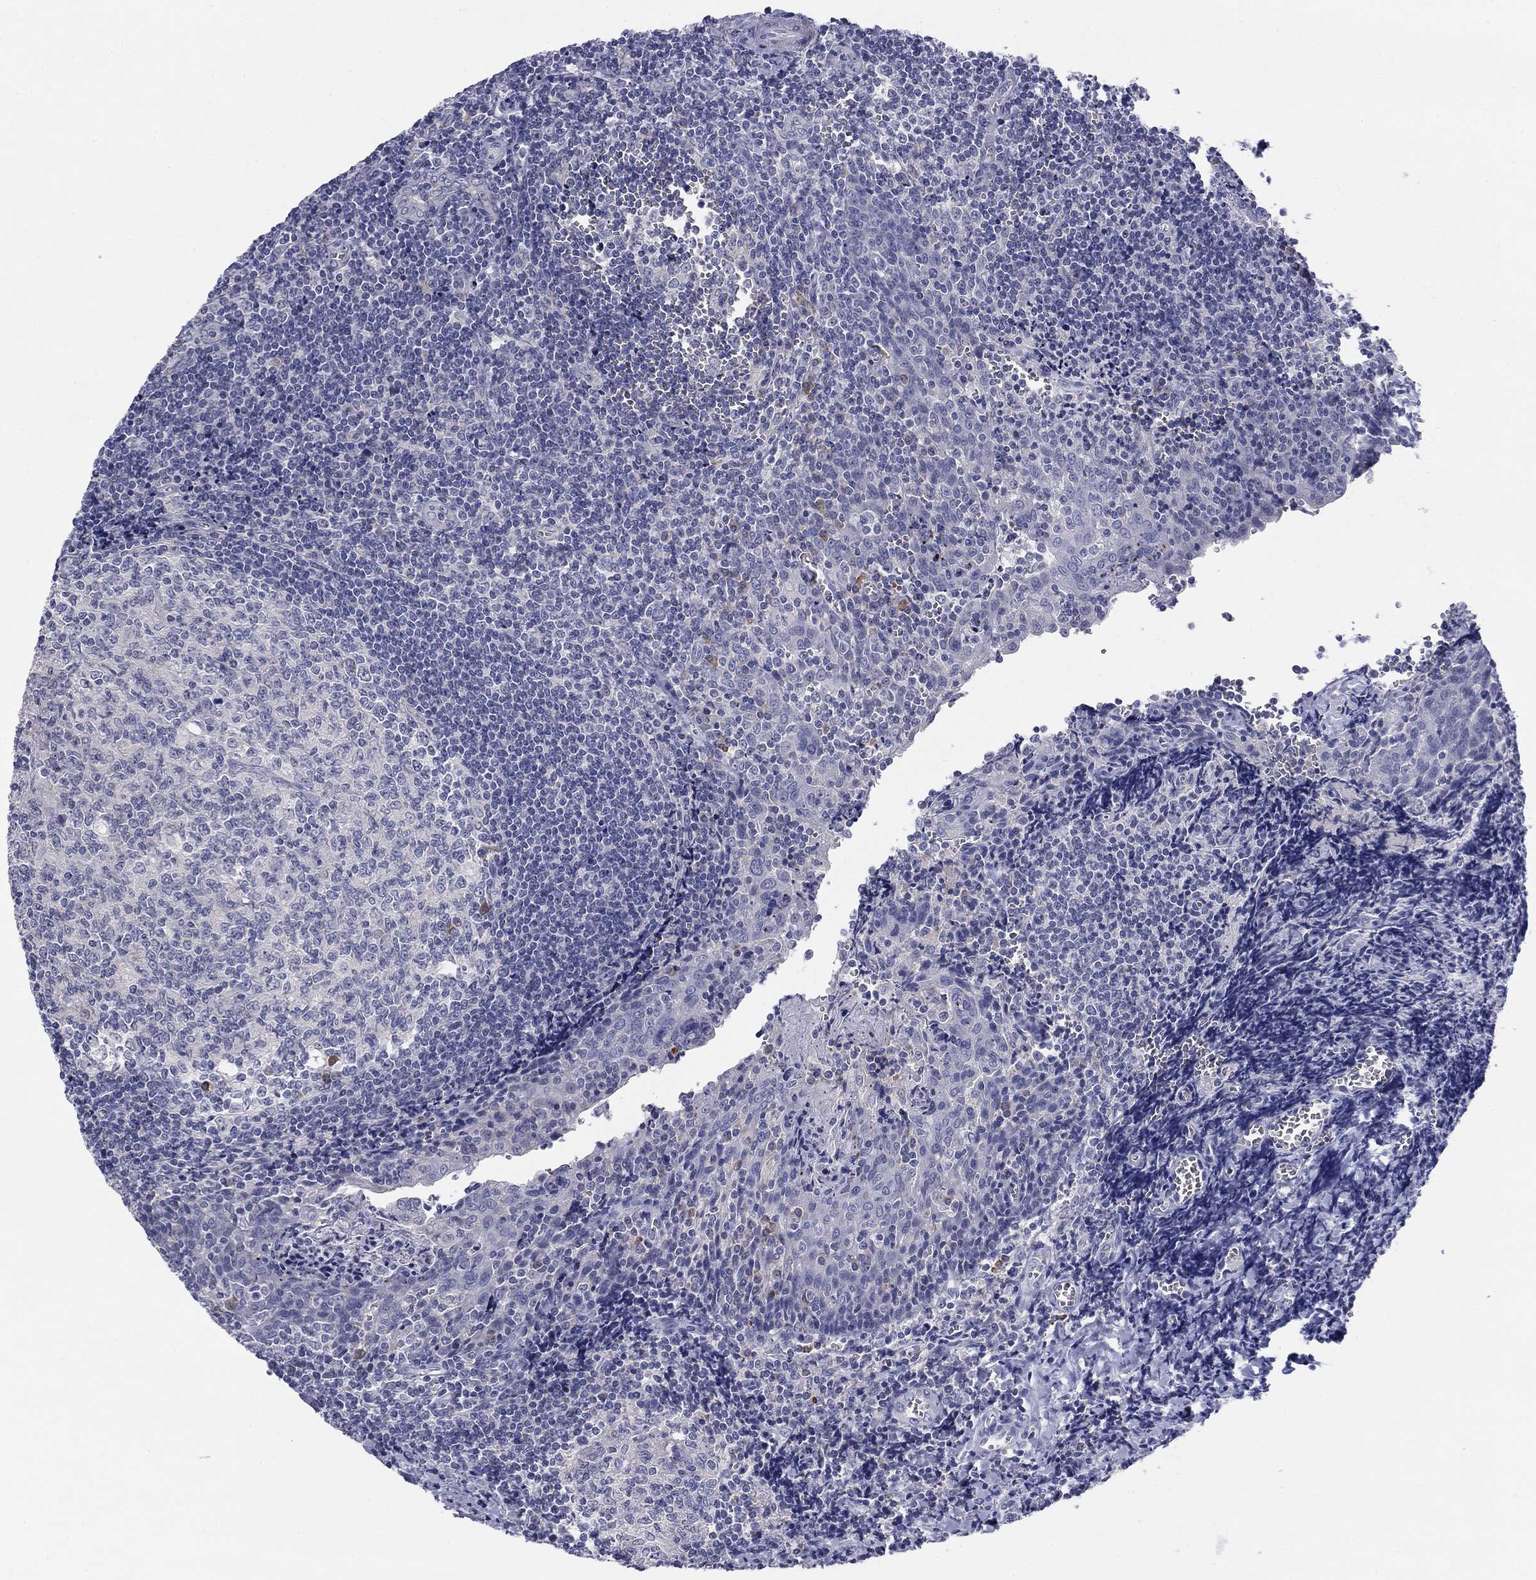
{"staining": {"intensity": "negative", "quantity": "none", "location": "none"}, "tissue": "tonsil", "cell_type": "Germinal center cells", "image_type": "normal", "snomed": [{"axis": "morphology", "description": "Normal tissue, NOS"}, {"axis": "morphology", "description": "Inflammation, NOS"}, {"axis": "topography", "description": "Tonsil"}], "caption": "This is an immunohistochemistry (IHC) image of normal tonsil. There is no positivity in germinal center cells.", "gene": "GRK7", "patient": {"sex": "female", "age": 31}}